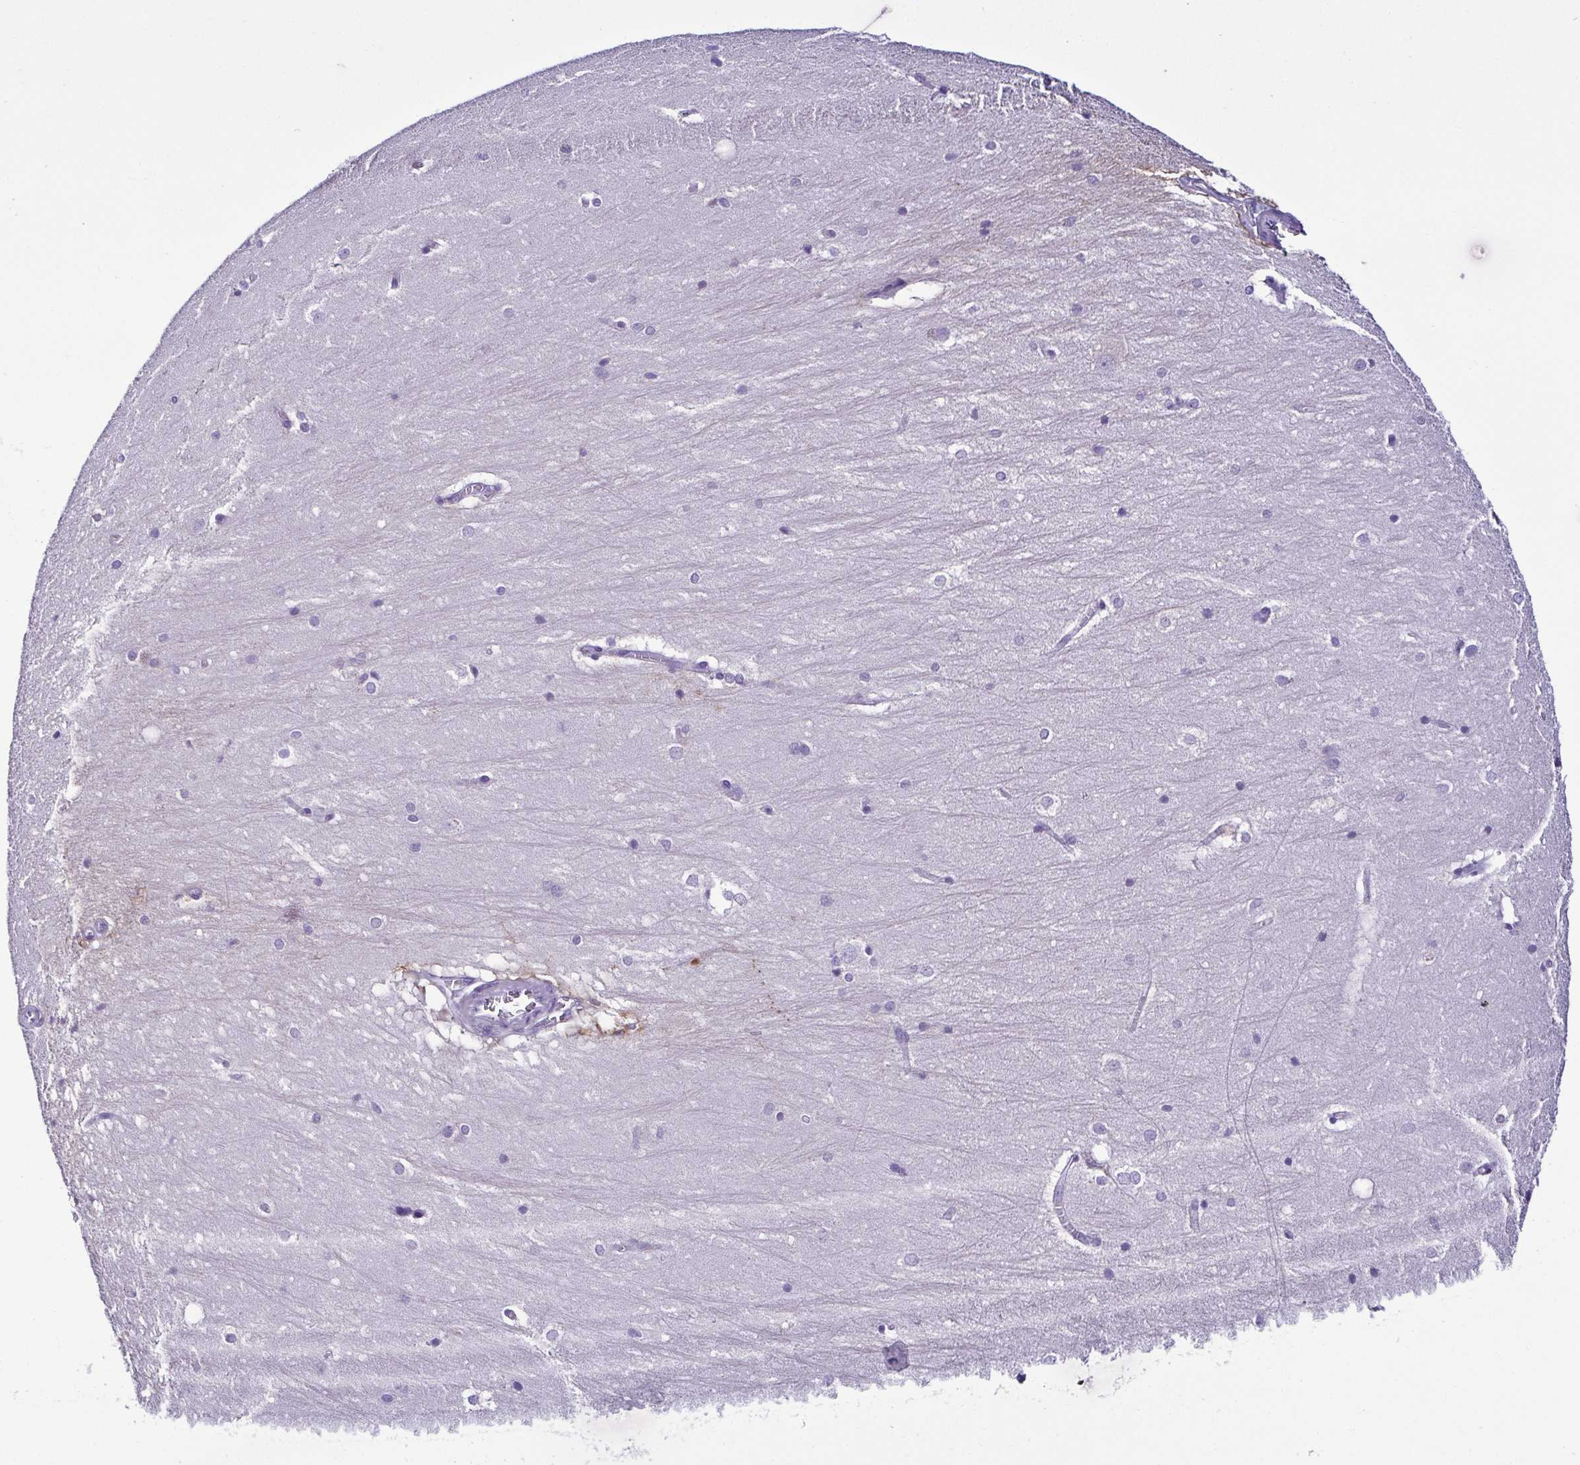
{"staining": {"intensity": "negative", "quantity": "none", "location": "none"}, "tissue": "hippocampus", "cell_type": "Glial cells", "image_type": "normal", "snomed": [{"axis": "morphology", "description": "Normal tissue, NOS"}, {"axis": "topography", "description": "Cerebral cortex"}, {"axis": "topography", "description": "Hippocampus"}], "caption": "Immunohistochemistry (IHC) micrograph of benign hippocampus stained for a protein (brown), which exhibits no staining in glial cells.", "gene": "SRL", "patient": {"sex": "female", "age": 19}}